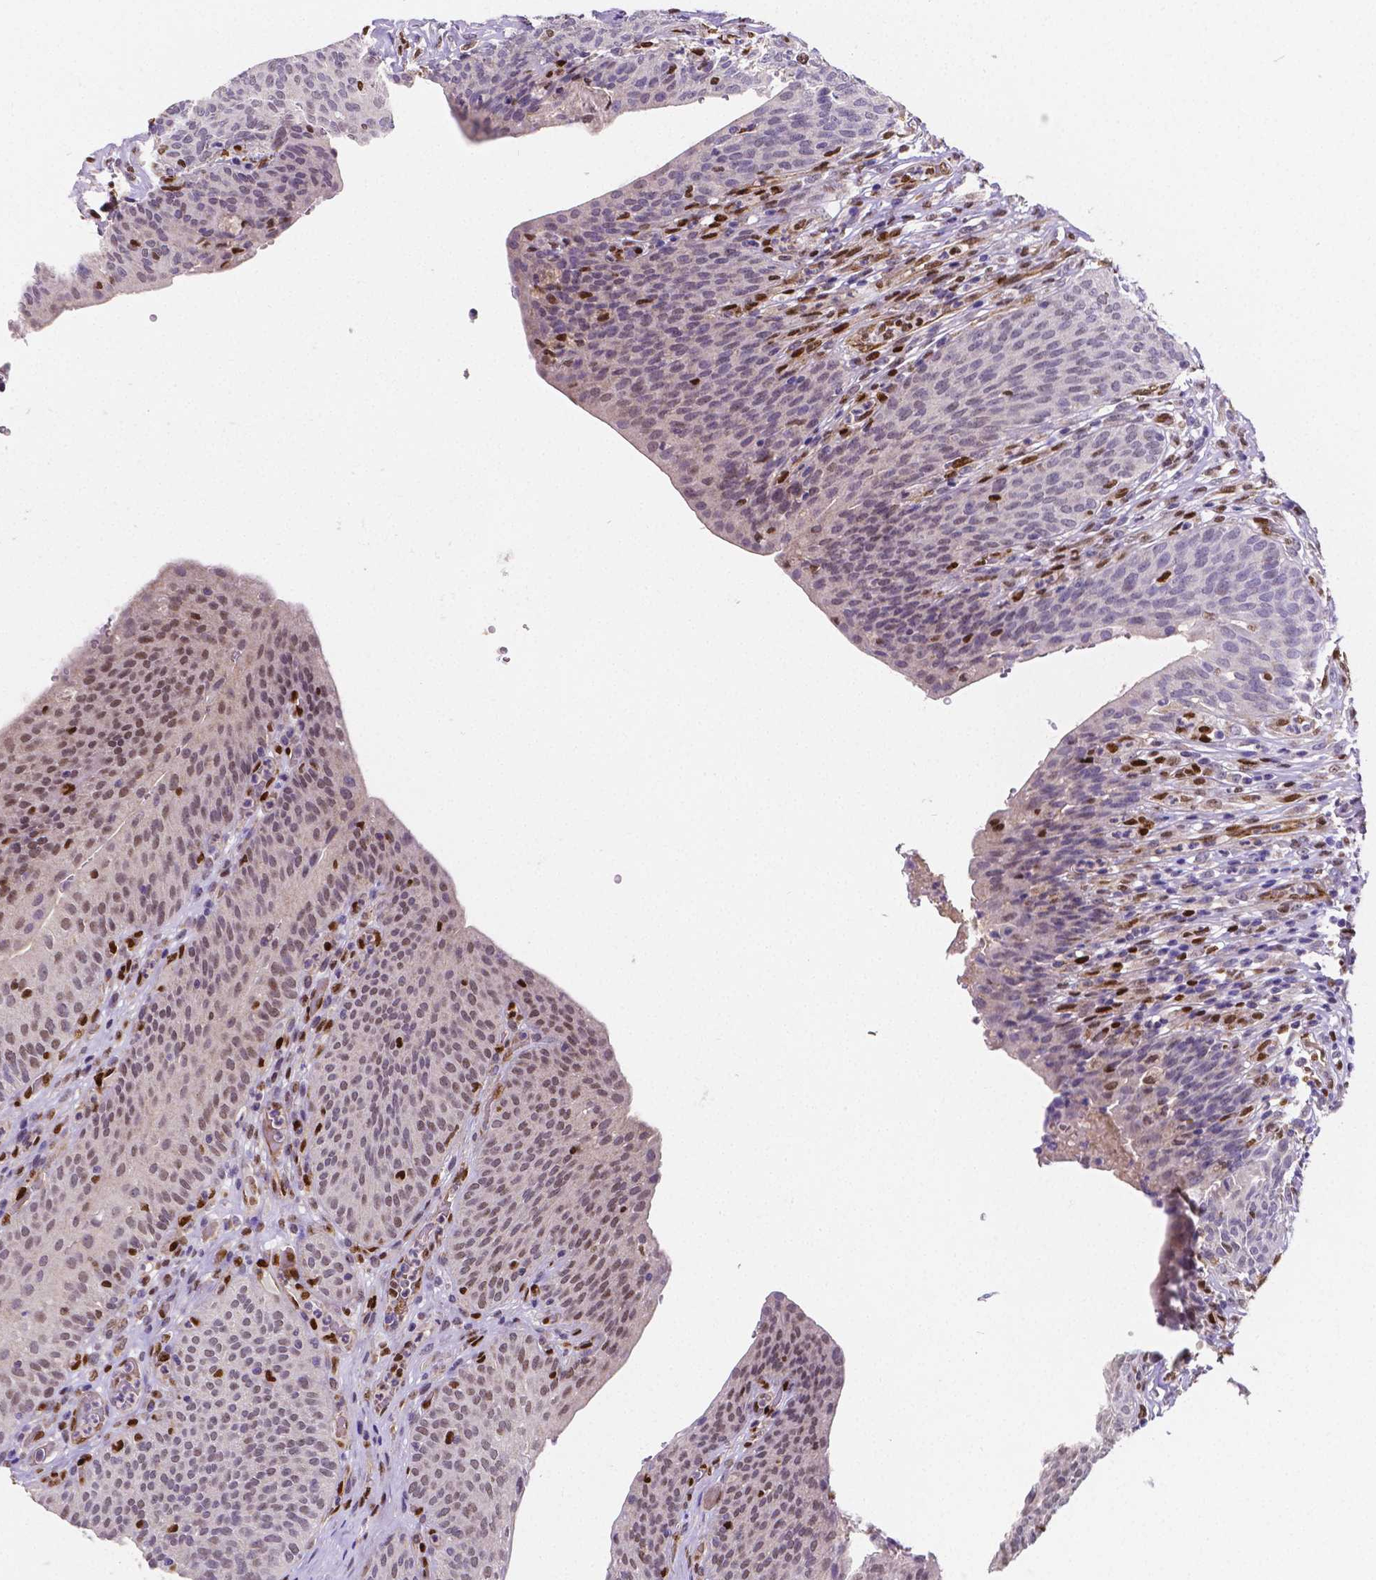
{"staining": {"intensity": "weak", "quantity": "<25%", "location": "nuclear"}, "tissue": "urinary bladder", "cell_type": "Urothelial cells", "image_type": "normal", "snomed": [{"axis": "morphology", "description": "Normal tissue, NOS"}, {"axis": "topography", "description": "Urinary bladder"}, {"axis": "topography", "description": "Peripheral nerve tissue"}], "caption": "High magnification brightfield microscopy of normal urinary bladder stained with DAB (3,3'-diaminobenzidine) (brown) and counterstained with hematoxylin (blue): urothelial cells show no significant staining.", "gene": "MEF2C", "patient": {"sex": "male", "age": 66}}